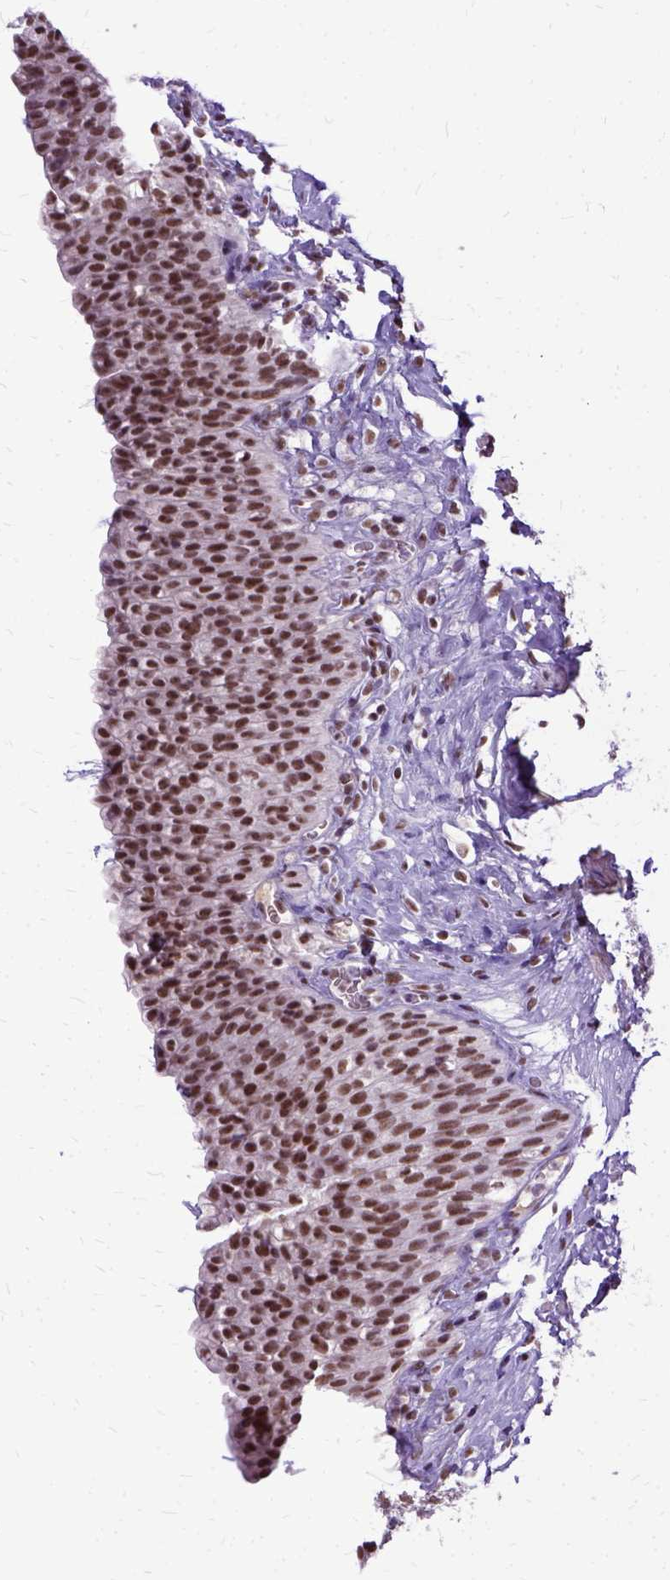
{"staining": {"intensity": "moderate", "quantity": ">75%", "location": "nuclear"}, "tissue": "urinary bladder", "cell_type": "Urothelial cells", "image_type": "normal", "snomed": [{"axis": "morphology", "description": "Normal tissue, NOS"}, {"axis": "topography", "description": "Urinary bladder"}, {"axis": "topography", "description": "Prostate"}], "caption": "Moderate nuclear positivity is present in about >75% of urothelial cells in normal urinary bladder. Using DAB (brown) and hematoxylin (blue) stains, captured at high magnification using brightfield microscopy.", "gene": "SETD1A", "patient": {"sex": "male", "age": 76}}